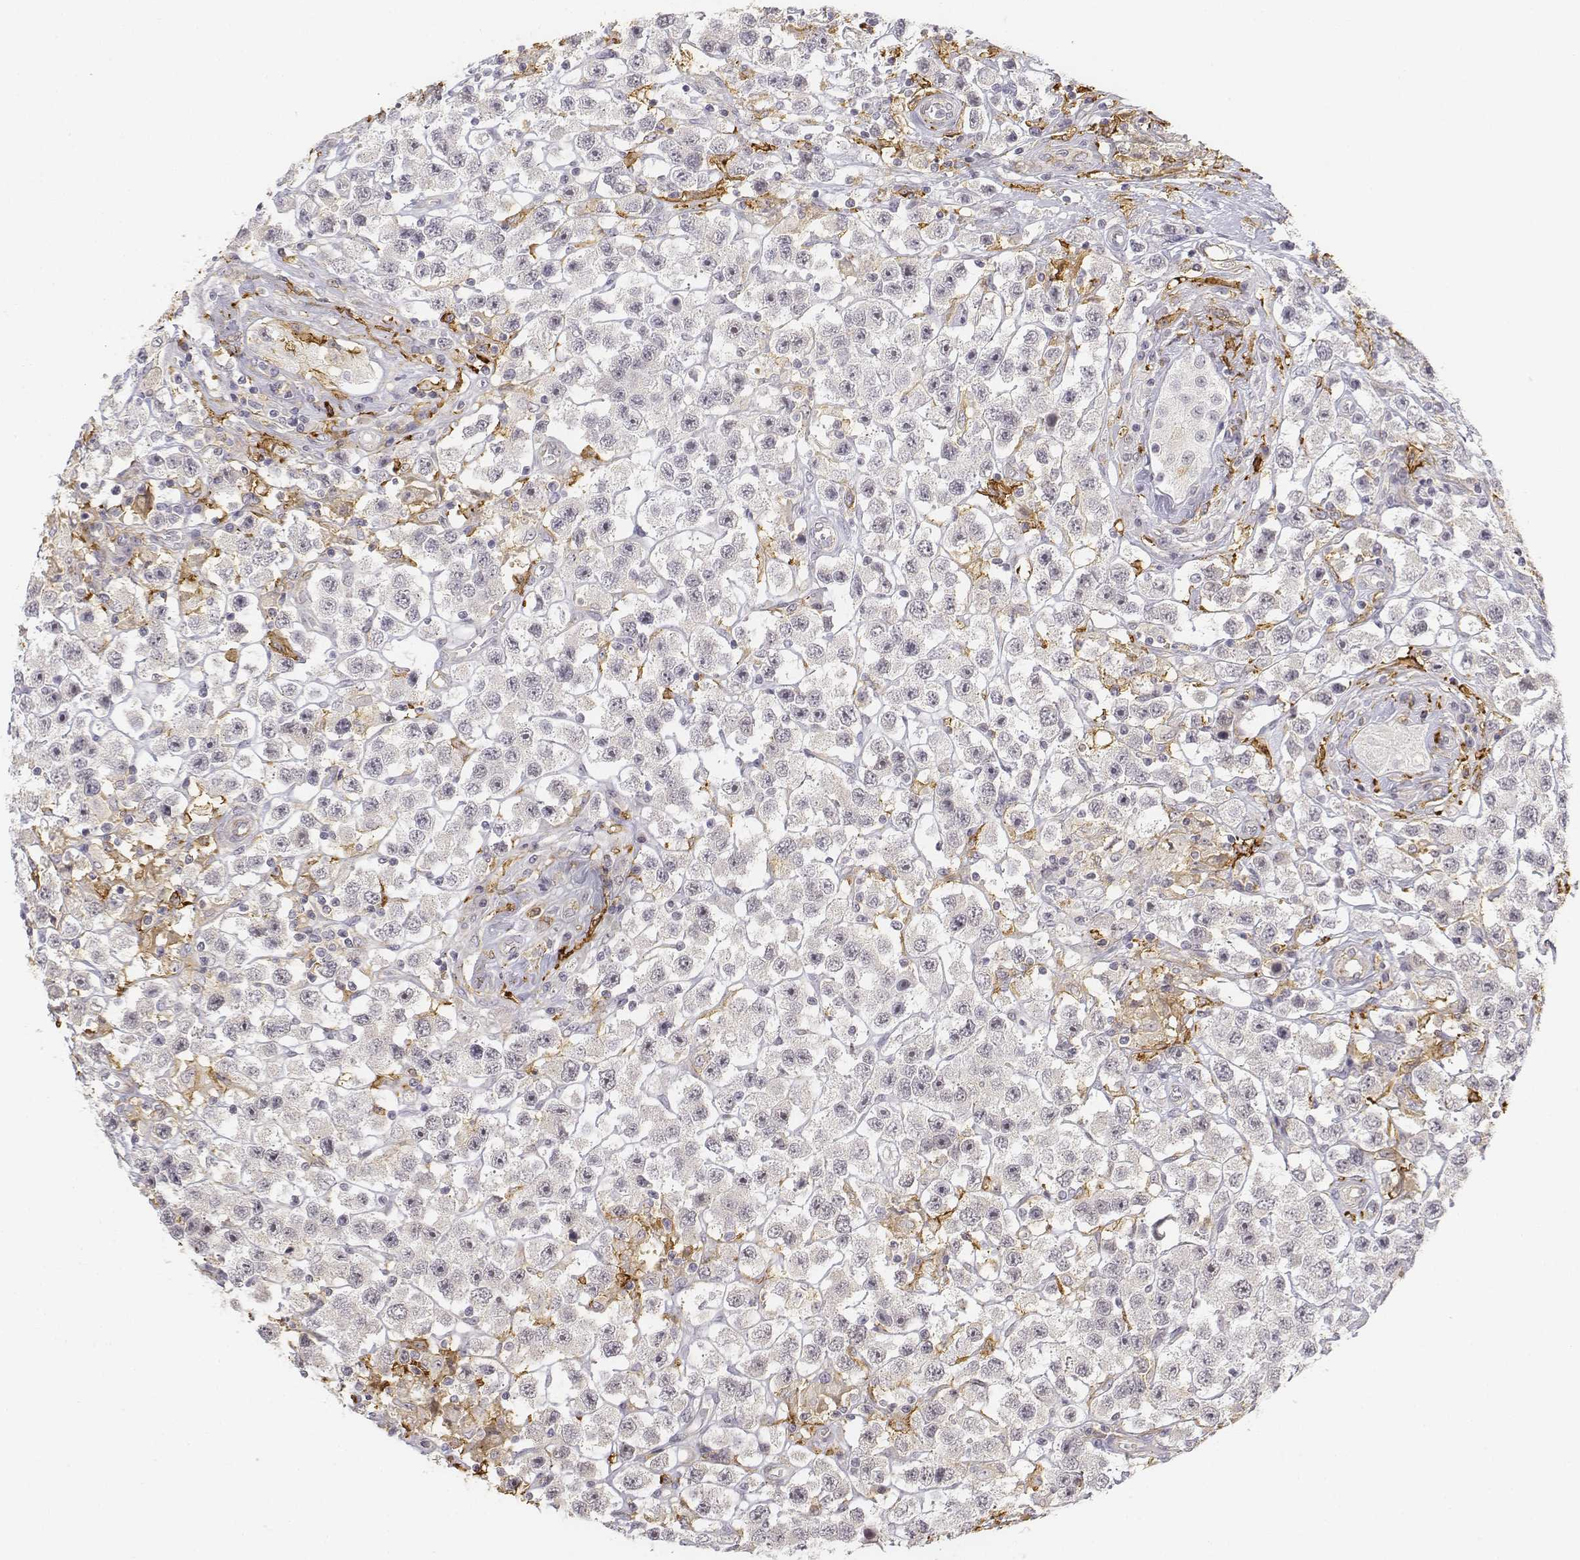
{"staining": {"intensity": "negative", "quantity": "none", "location": "none"}, "tissue": "testis cancer", "cell_type": "Tumor cells", "image_type": "cancer", "snomed": [{"axis": "morphology", "description": "Seminoma, NOS"}, {"axis": "topography", "description": "Testis"}], "caption": "Photomicrograph shows no protein positivity in tumor cells of testis seminoma tissue. Brightfield microscopy of immunohistochemistry stained with DAB (brown) and hematoxylin (blue), captured at high magnification.", "gene": "CD14", "patient": {"sex": "male", "age": 45}}